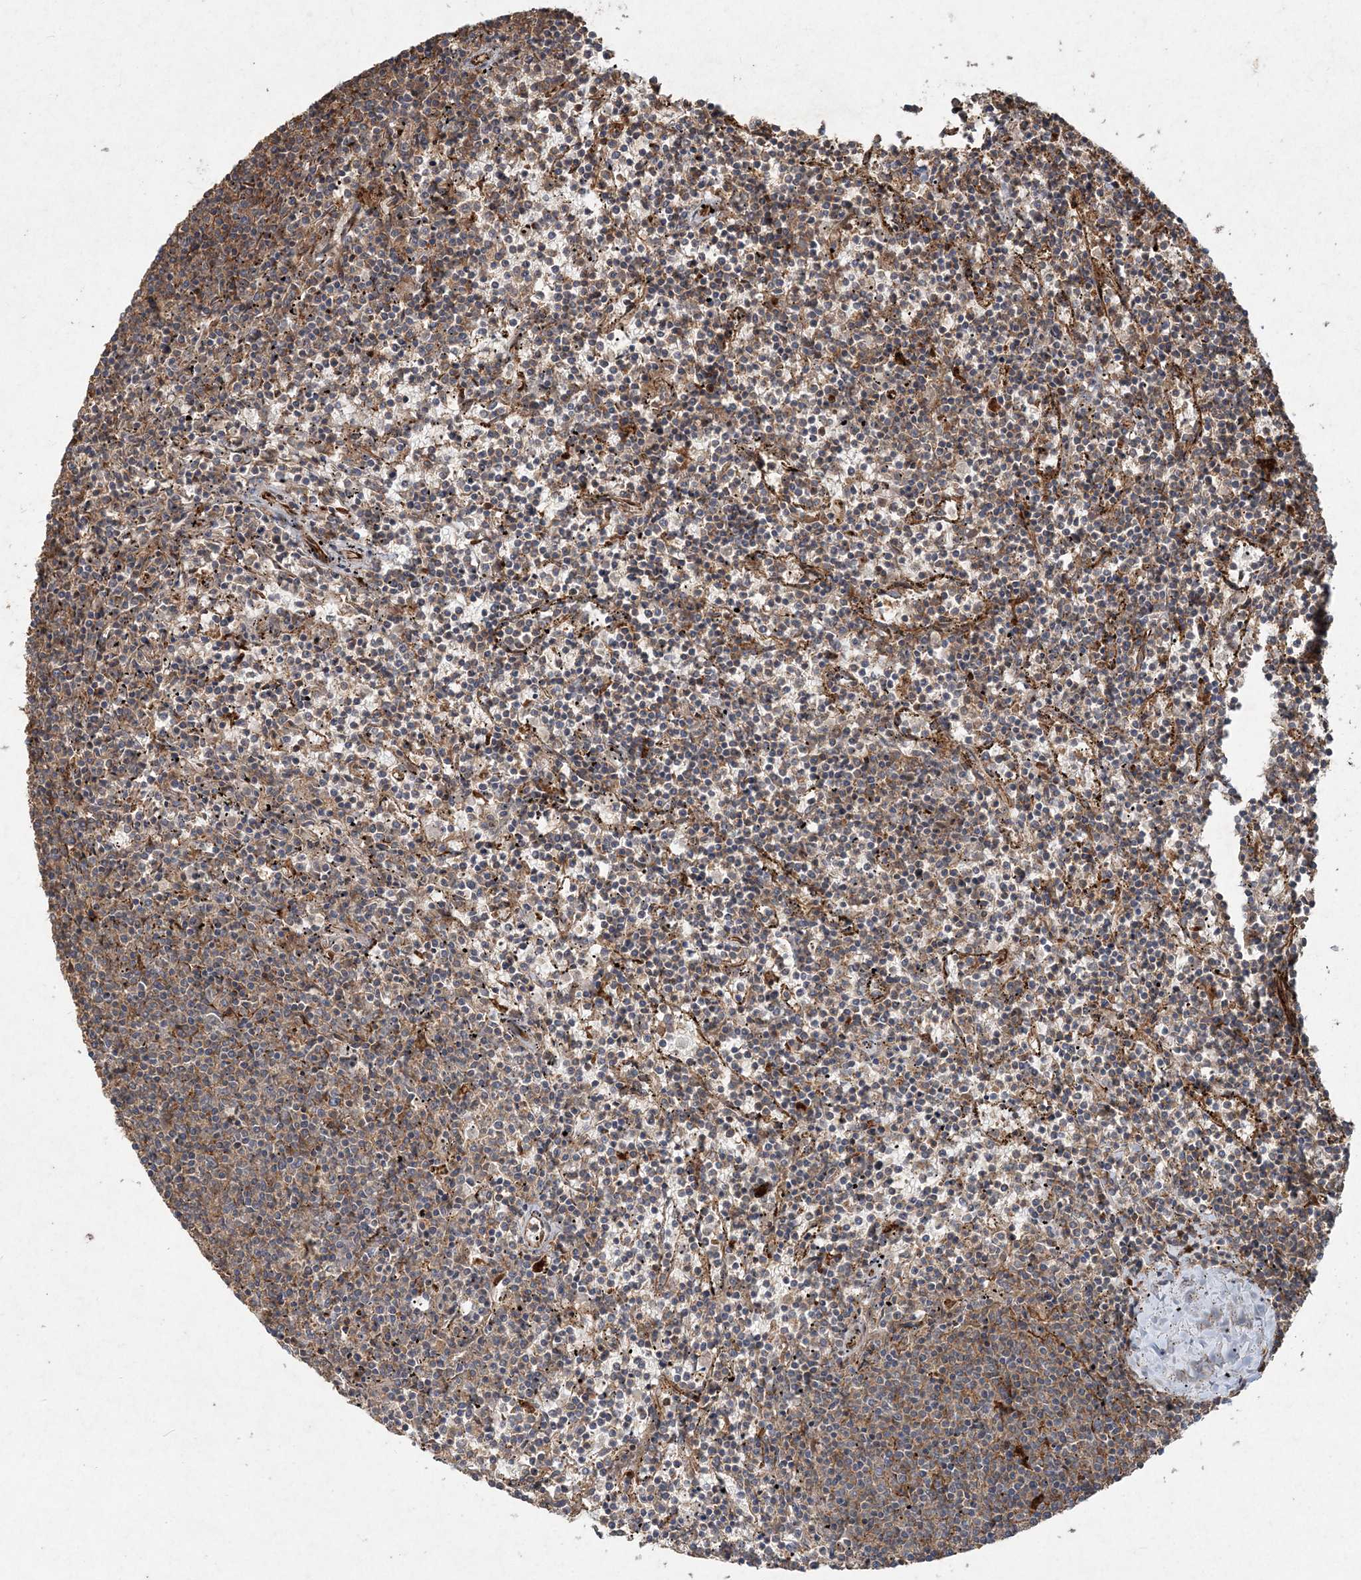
{"staining": {"intensity": "weak", "quantity": "<25%", "location": "cytoplasmic/membranous"}, "tissue": "lymphoma", "cell_type": "Tumor cells", "image_type": "cancer", "snomed": [{"axis": "morphology", "description": "Malignant lymphoma, non-Hodgkin's type, Low grade"}, {"axis": "topography", "description": "Spleen"}], "caption": "This is an immunohistochemistry histopathology image of lymphoma. There is no staining in tumor cells.", "gene": "SPRY1", "patient": {"sex": "female", "age": 50}}